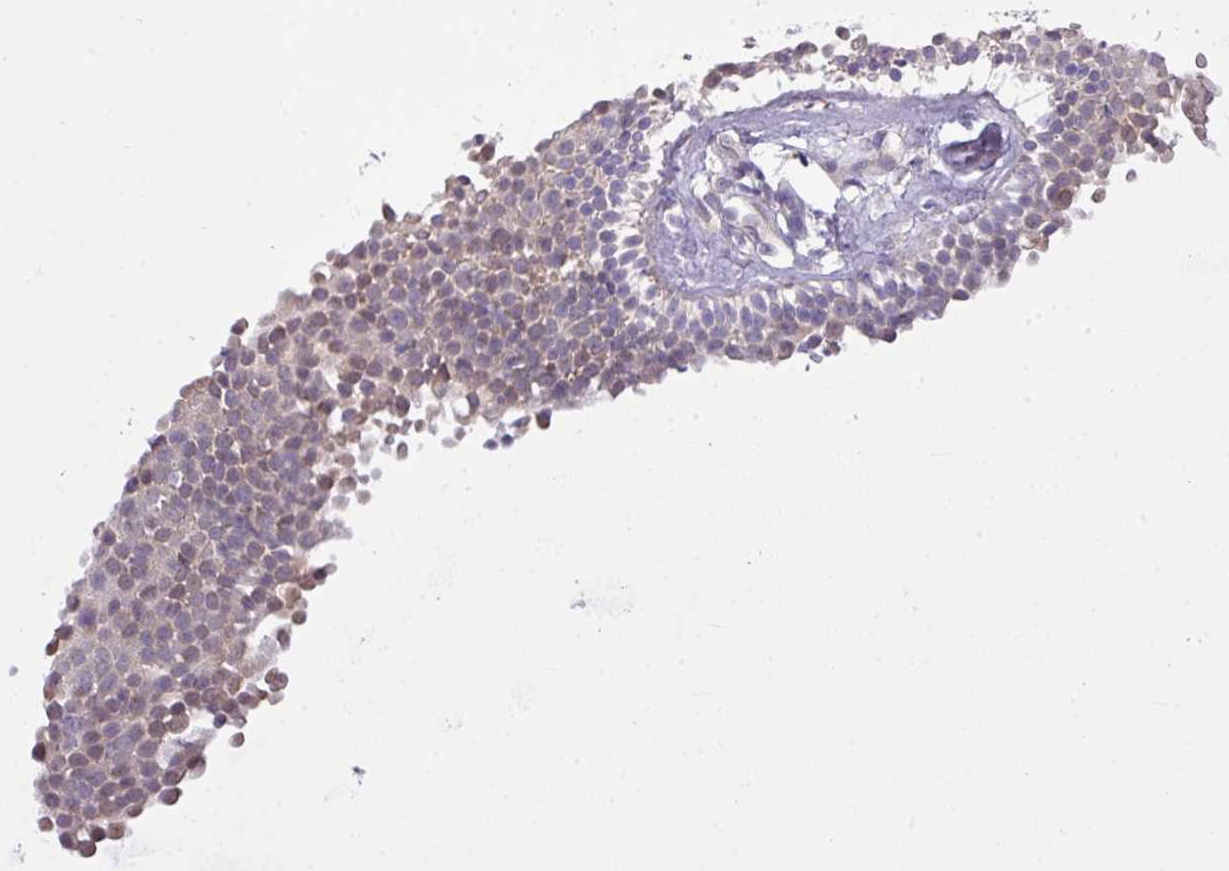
{"staining": {"intensity": "moderate", "quantity": "25%-75%", "location": "cytoplasmic/membranous,nuclear"}, "tissue": "nasopharynx", "cell_type": "Respiratory epithelial cells", "image_type": "normal", "snomed": [{"axis": "morphology", "description": "Normal tissue, NOS"}, {"axis": "topography", "description": "Nasopharynx"}], "caption": "Respiratory epithelial cells show medium levels of moderate cytoplasmic/membranous,nuclear staining in approximately 25%-75% of cells in normal nasopharynx. The protein of interest is stained brown, and the nuclei are stained in blue (DAB IHC with brightfield microscopy, high magnification).", "gene": "FAM222B", "patient": {"sex": "female", "age": 62}}